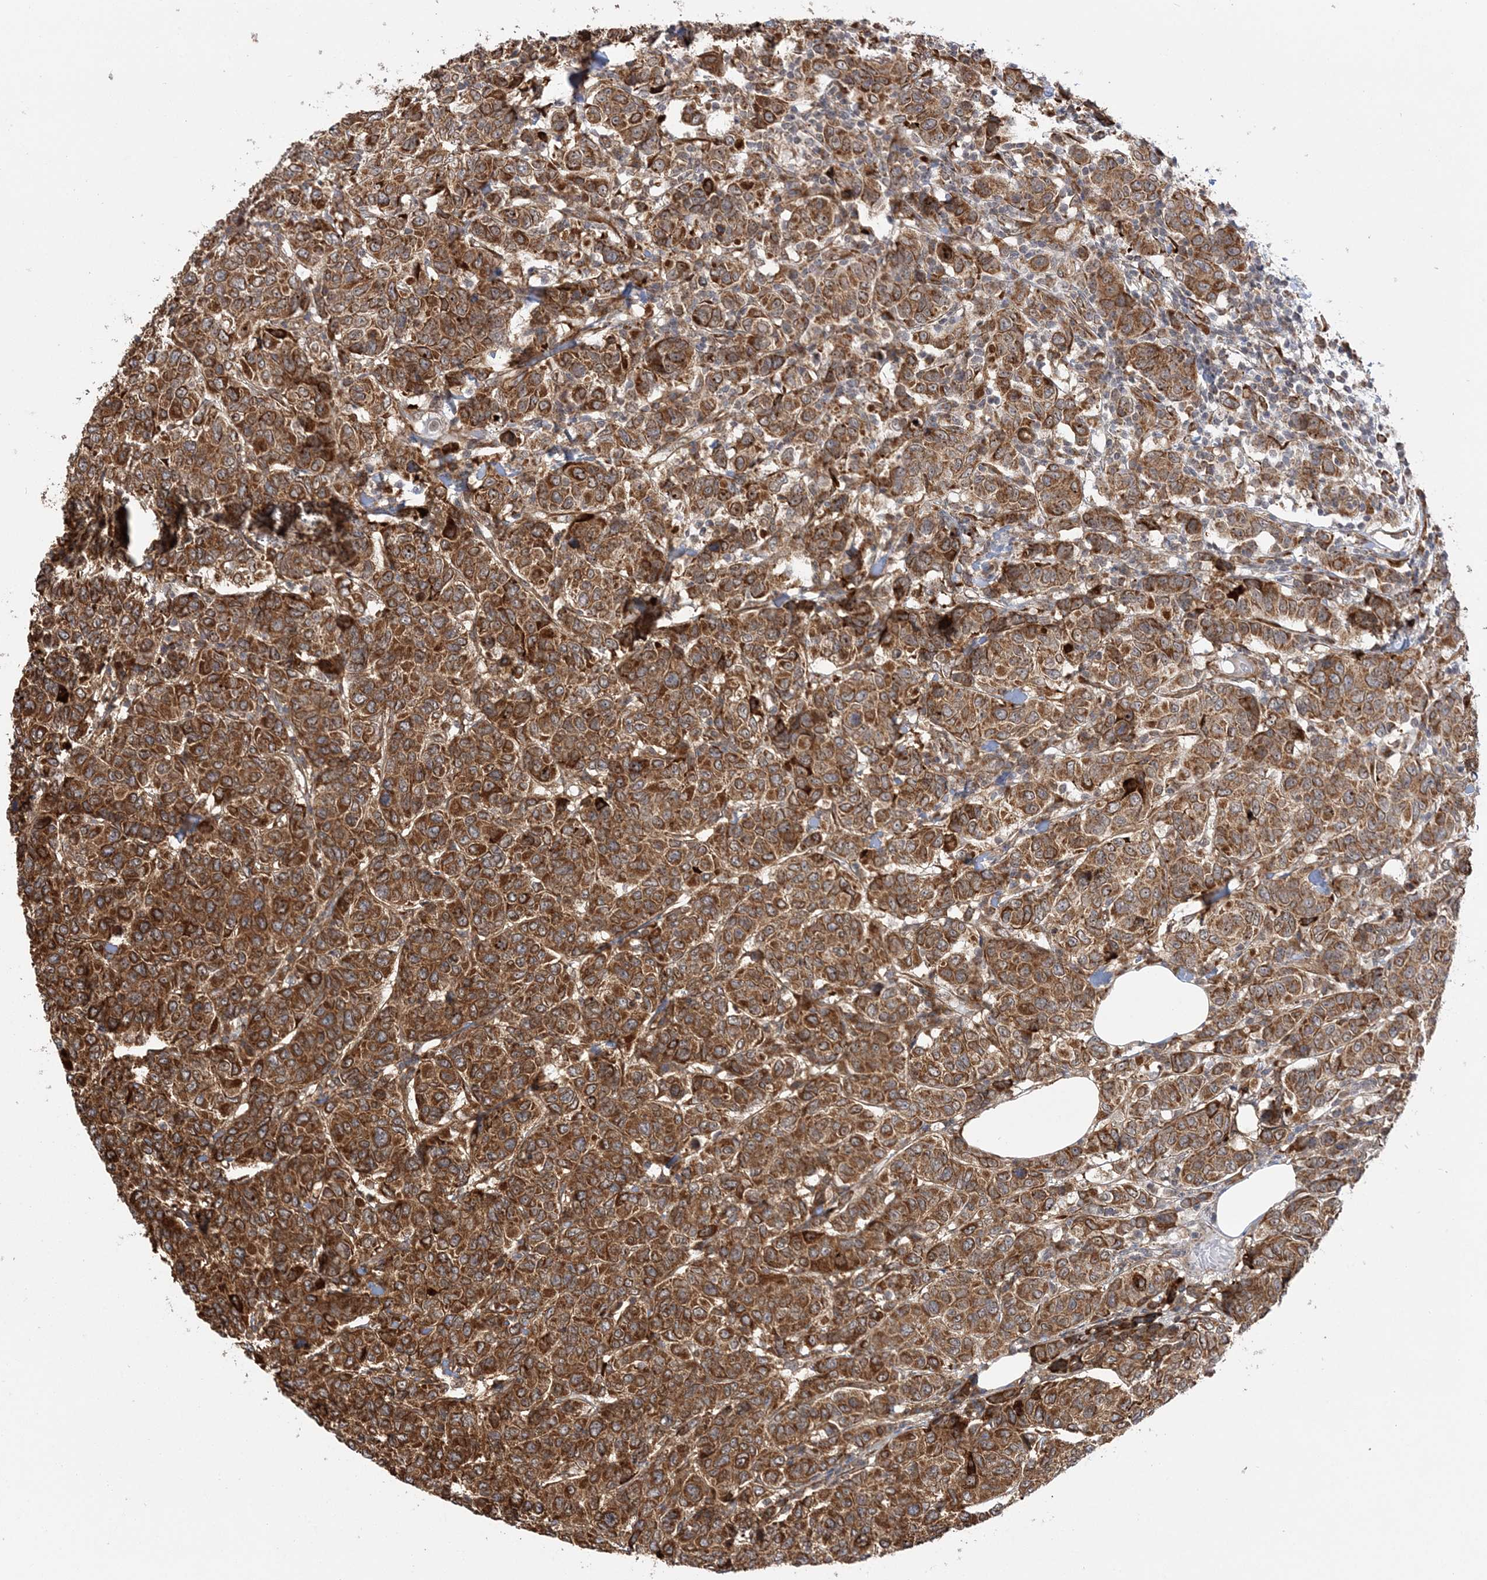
{"staining": {"intensity": "strong", "quantity": ">75%", "location": "cytoplasmic/membranous"}, "tissue": "breast cancer", "cell_type": "Tumor cells", "image_type": "cancer", "snomed": [{"axis": "morphology", "description": "Duct carcinoma"}, {"axis": "topography", "description": "Breast"}], "caption": "Immunohistochemistry (IHC) micrograph of invasive ductal carcinoma (breast) stained for a protein (brown), which exhibits high levels of strong cytoplasmic/membranous staining in about >75% of tumor cells.", "gene": "MRPL47", "patient": {"sex": "female", "age": 55}}